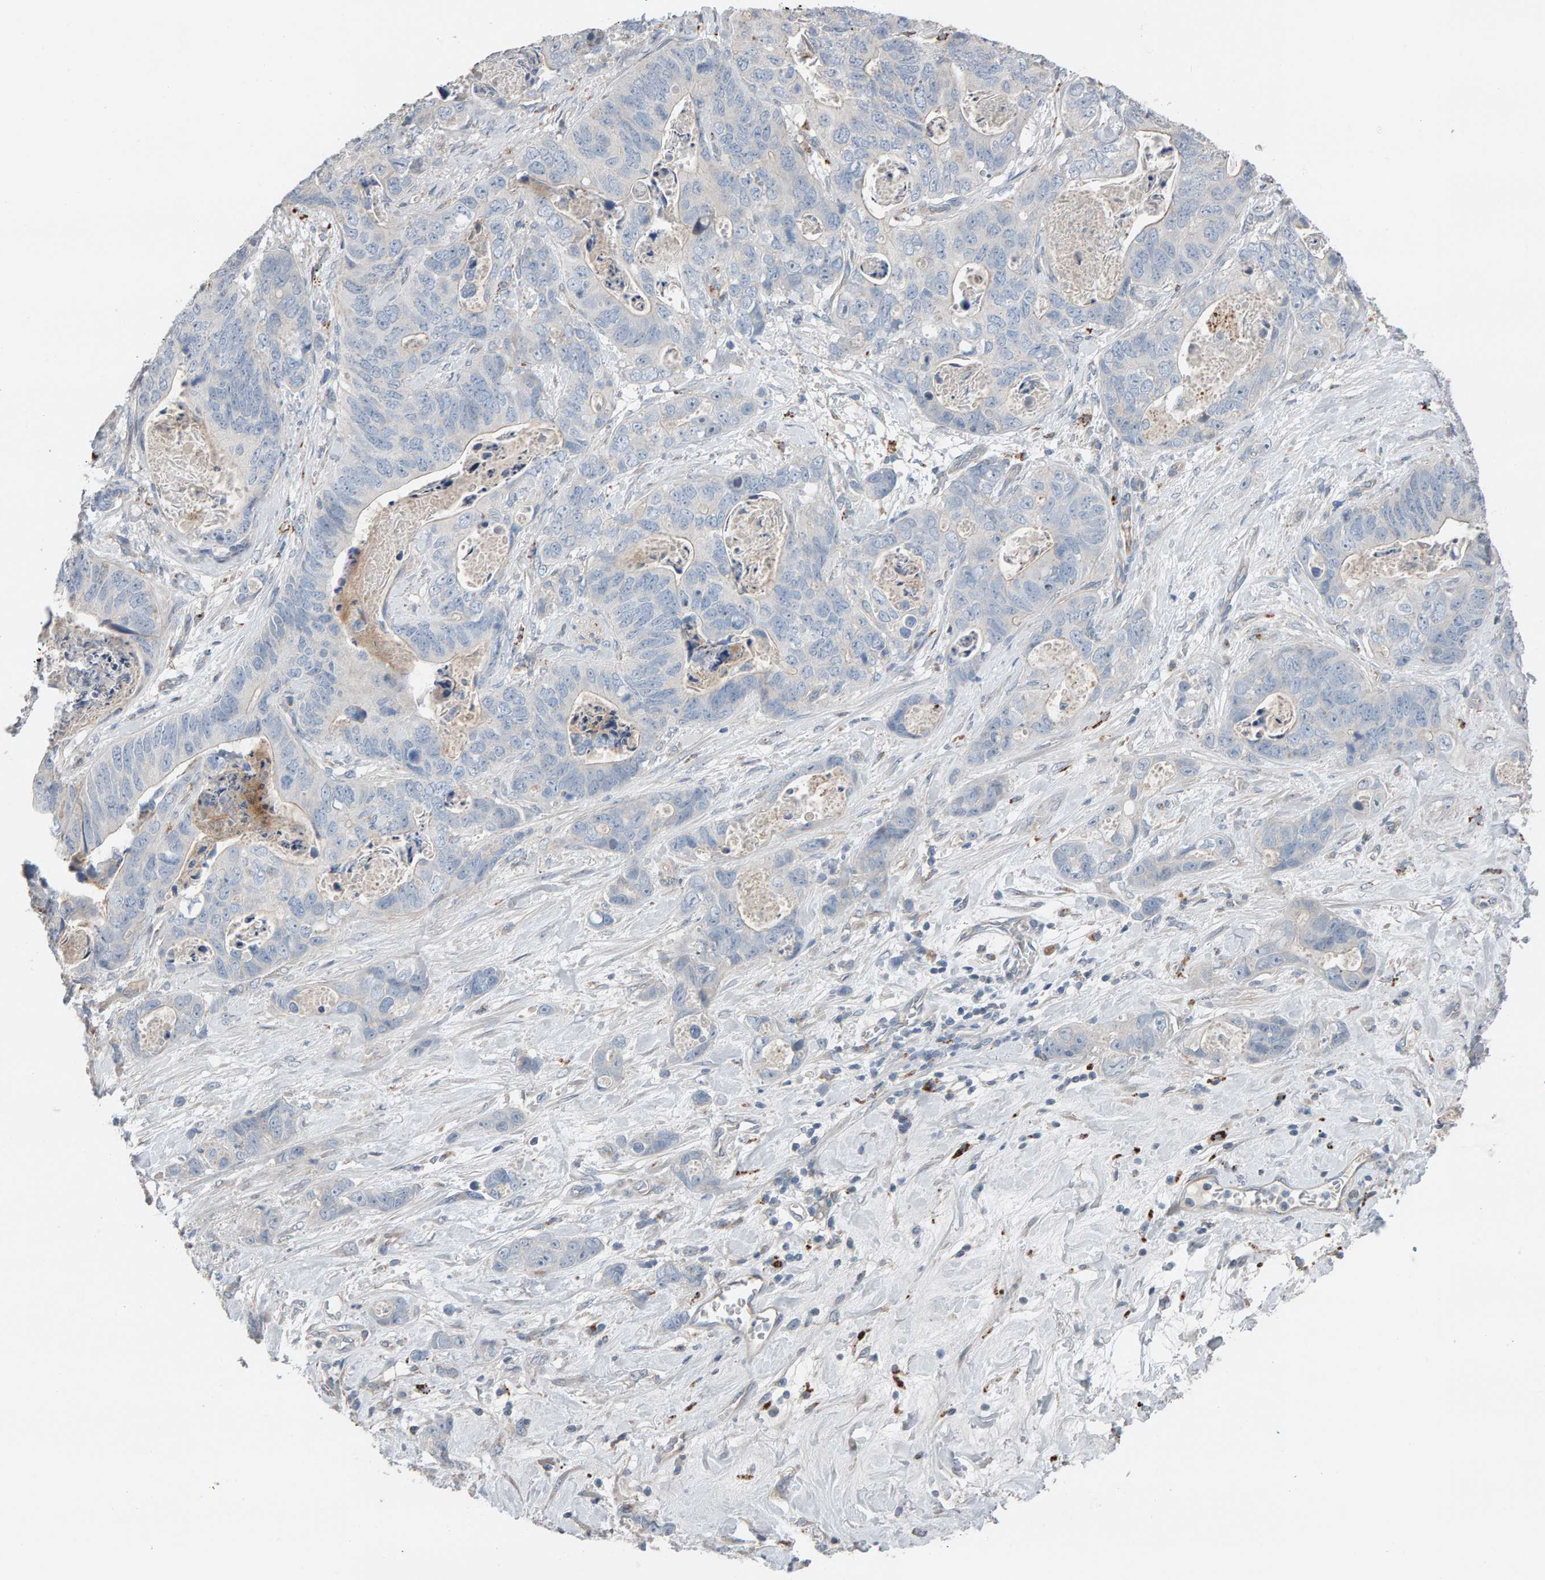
{"staining": {"intensity": "negative", "quantity": "none", "location": "none"}, "tissue": "stomach cancer", "cell_type": "Tumor cells", "image_type": "cancer", "snomed": [{"axis": "morphology", "description": "Normal tissue, NOS"}, {"axis": "morphology", "description": "Adenocarcinoma, NOS"}, {"axis": "topography", "description": "Stomach"}], "caption": "Immunohistochemical staining of adenocarcinoma (stomach) demonstrates no significant positivity in tumor cells.", "gene": "IPPK", "patient": {"sex": "female", "age": 89}}